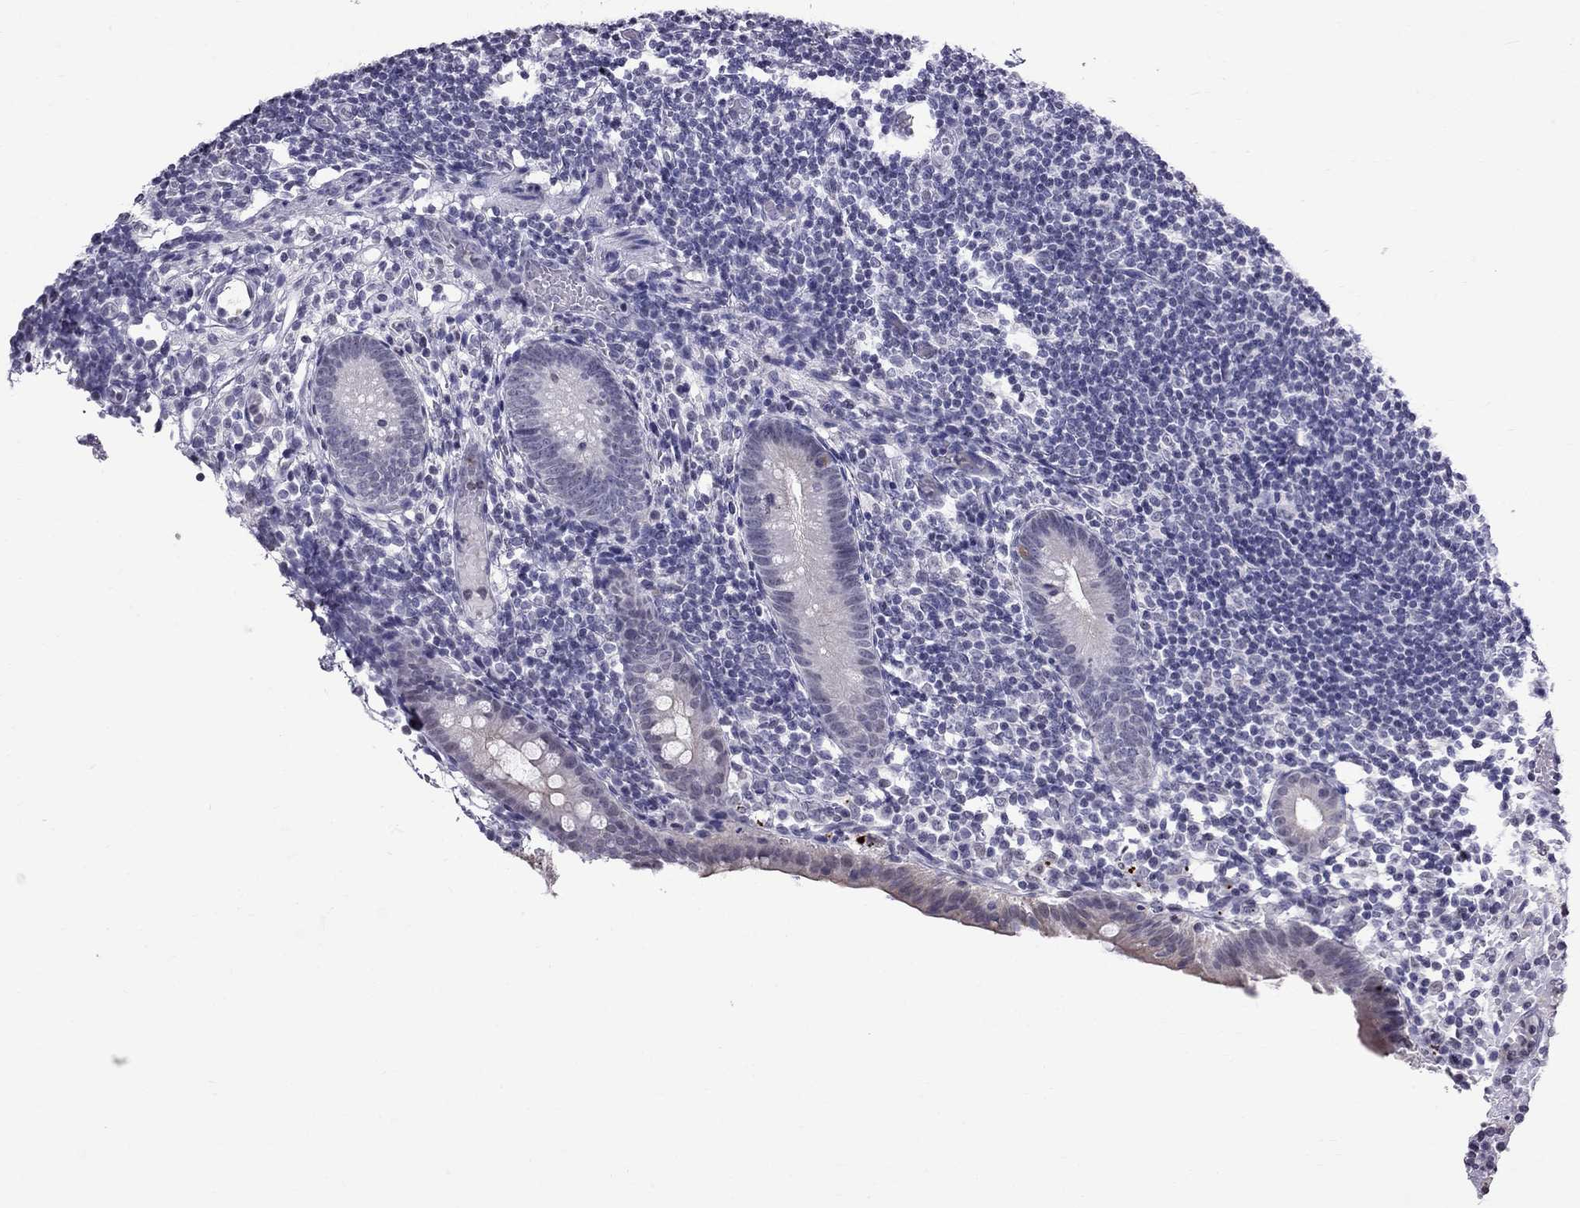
{"staining": {"intensity": "moderate", "quantity": "<25%", "location": "cytoplasmic/membranous"}, "tissue": "appendix", "cell_type": "Glandular cells", "image_type": "normal", "snomed": [{"axis": "morphology", "description": "Normal tissue, NOS"}, {"axis": "topography", "description": "Appendix"}], "caption": "Protein expression analysis of normal human appendix reveals moderate cytoplasmic/membranous staining in about <25% of glandular cells. Ihc stains the protein of interest in brown and the nuclei are stained blue.", "gene": "MUC15", "patient": {"sex": "female", "age": 40}}